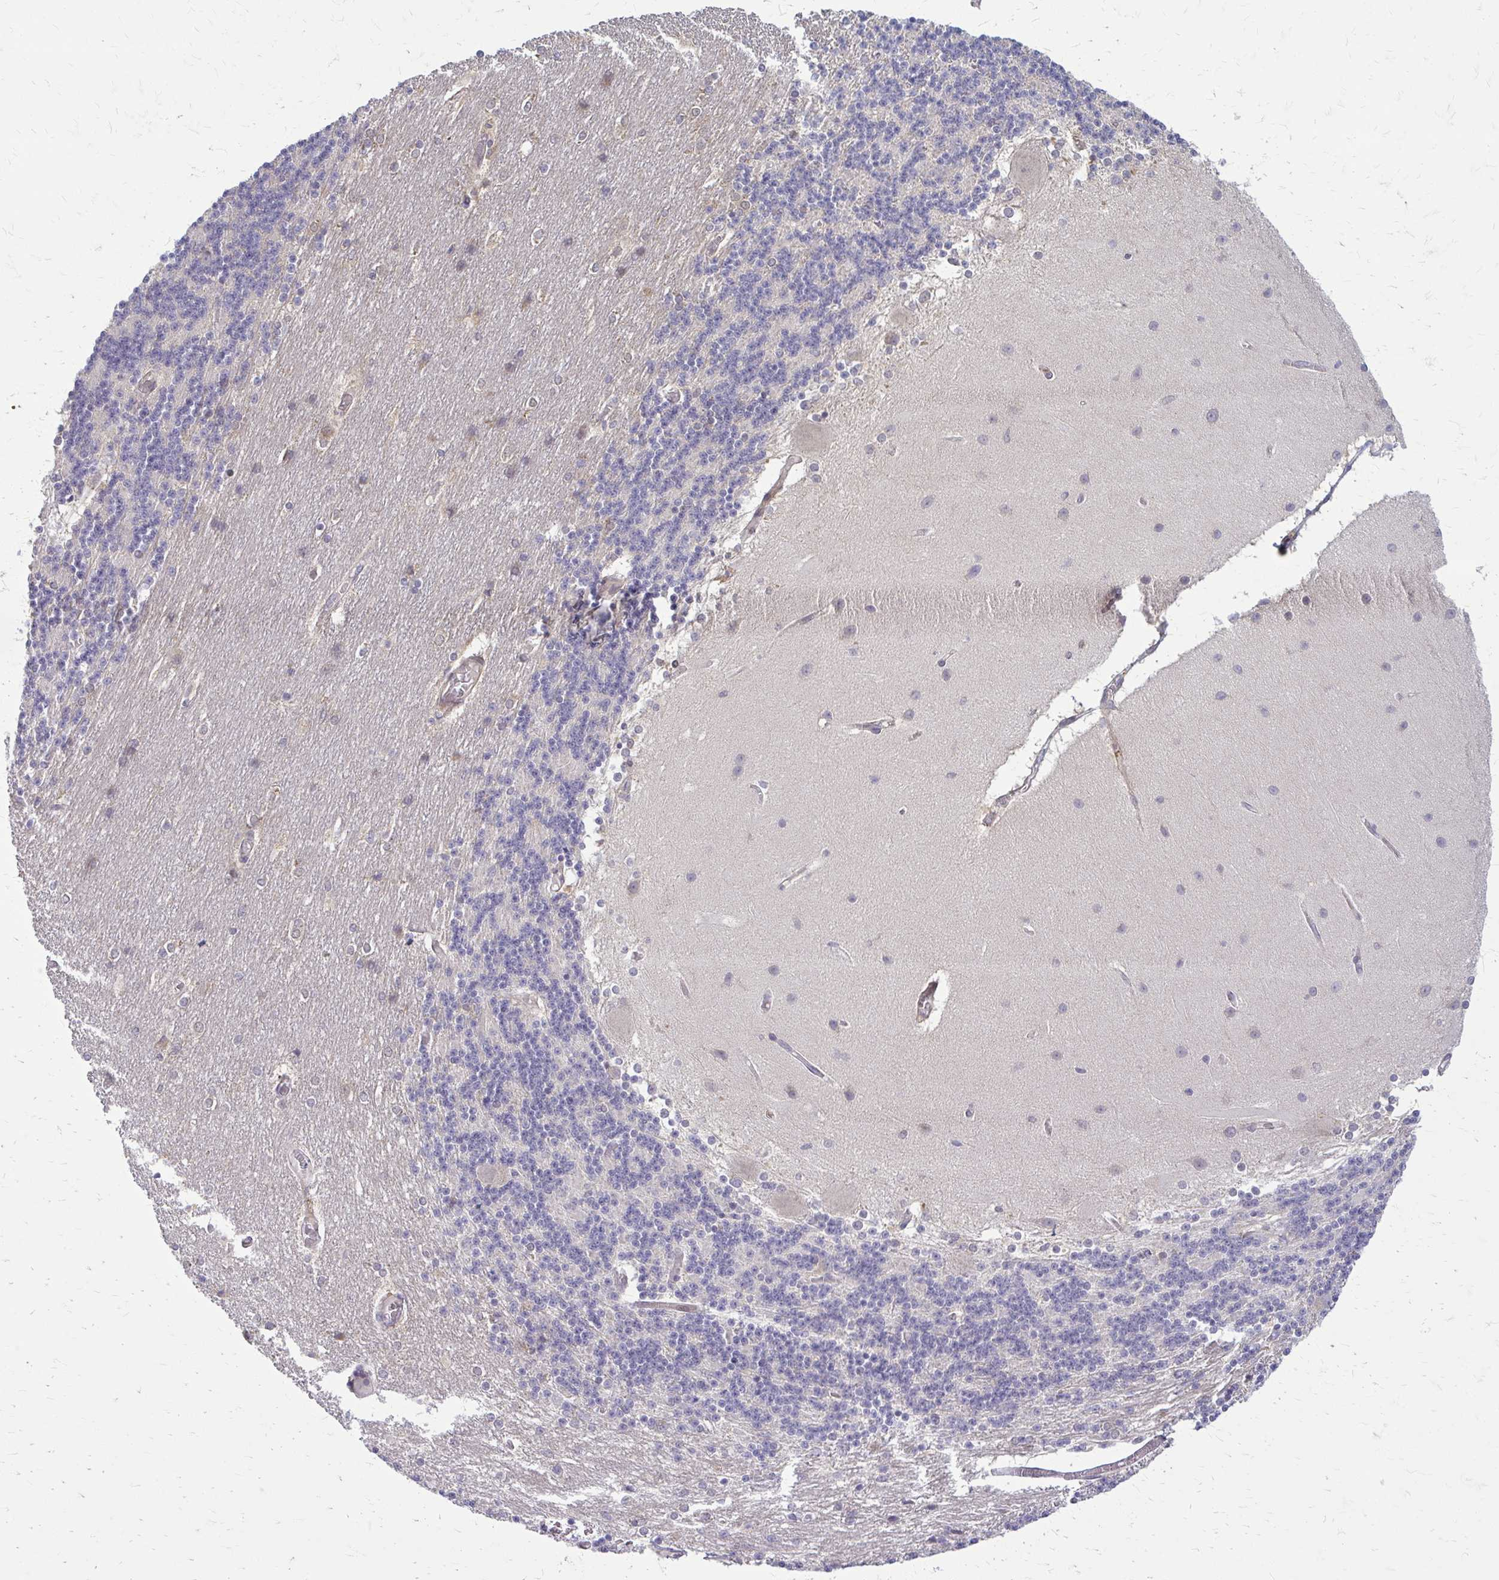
{"staining": {"intensity": "negative", "quantity": "none", "location": "none"}, "tissue": "cerebellum", "cell_type": "Cells in granular layer", "image_type": "normal", "snomed": [{"axis": "morphology", "description": "Normal tissue, NOS"}, {"axis": "topography", "description": "Cerebellum"}], "caption": "Cells in granular layer show no significant protein positivity in benign cerebellum.", "gene": "OXNAD1", "patient": {"sex": "female", "age": 54}}